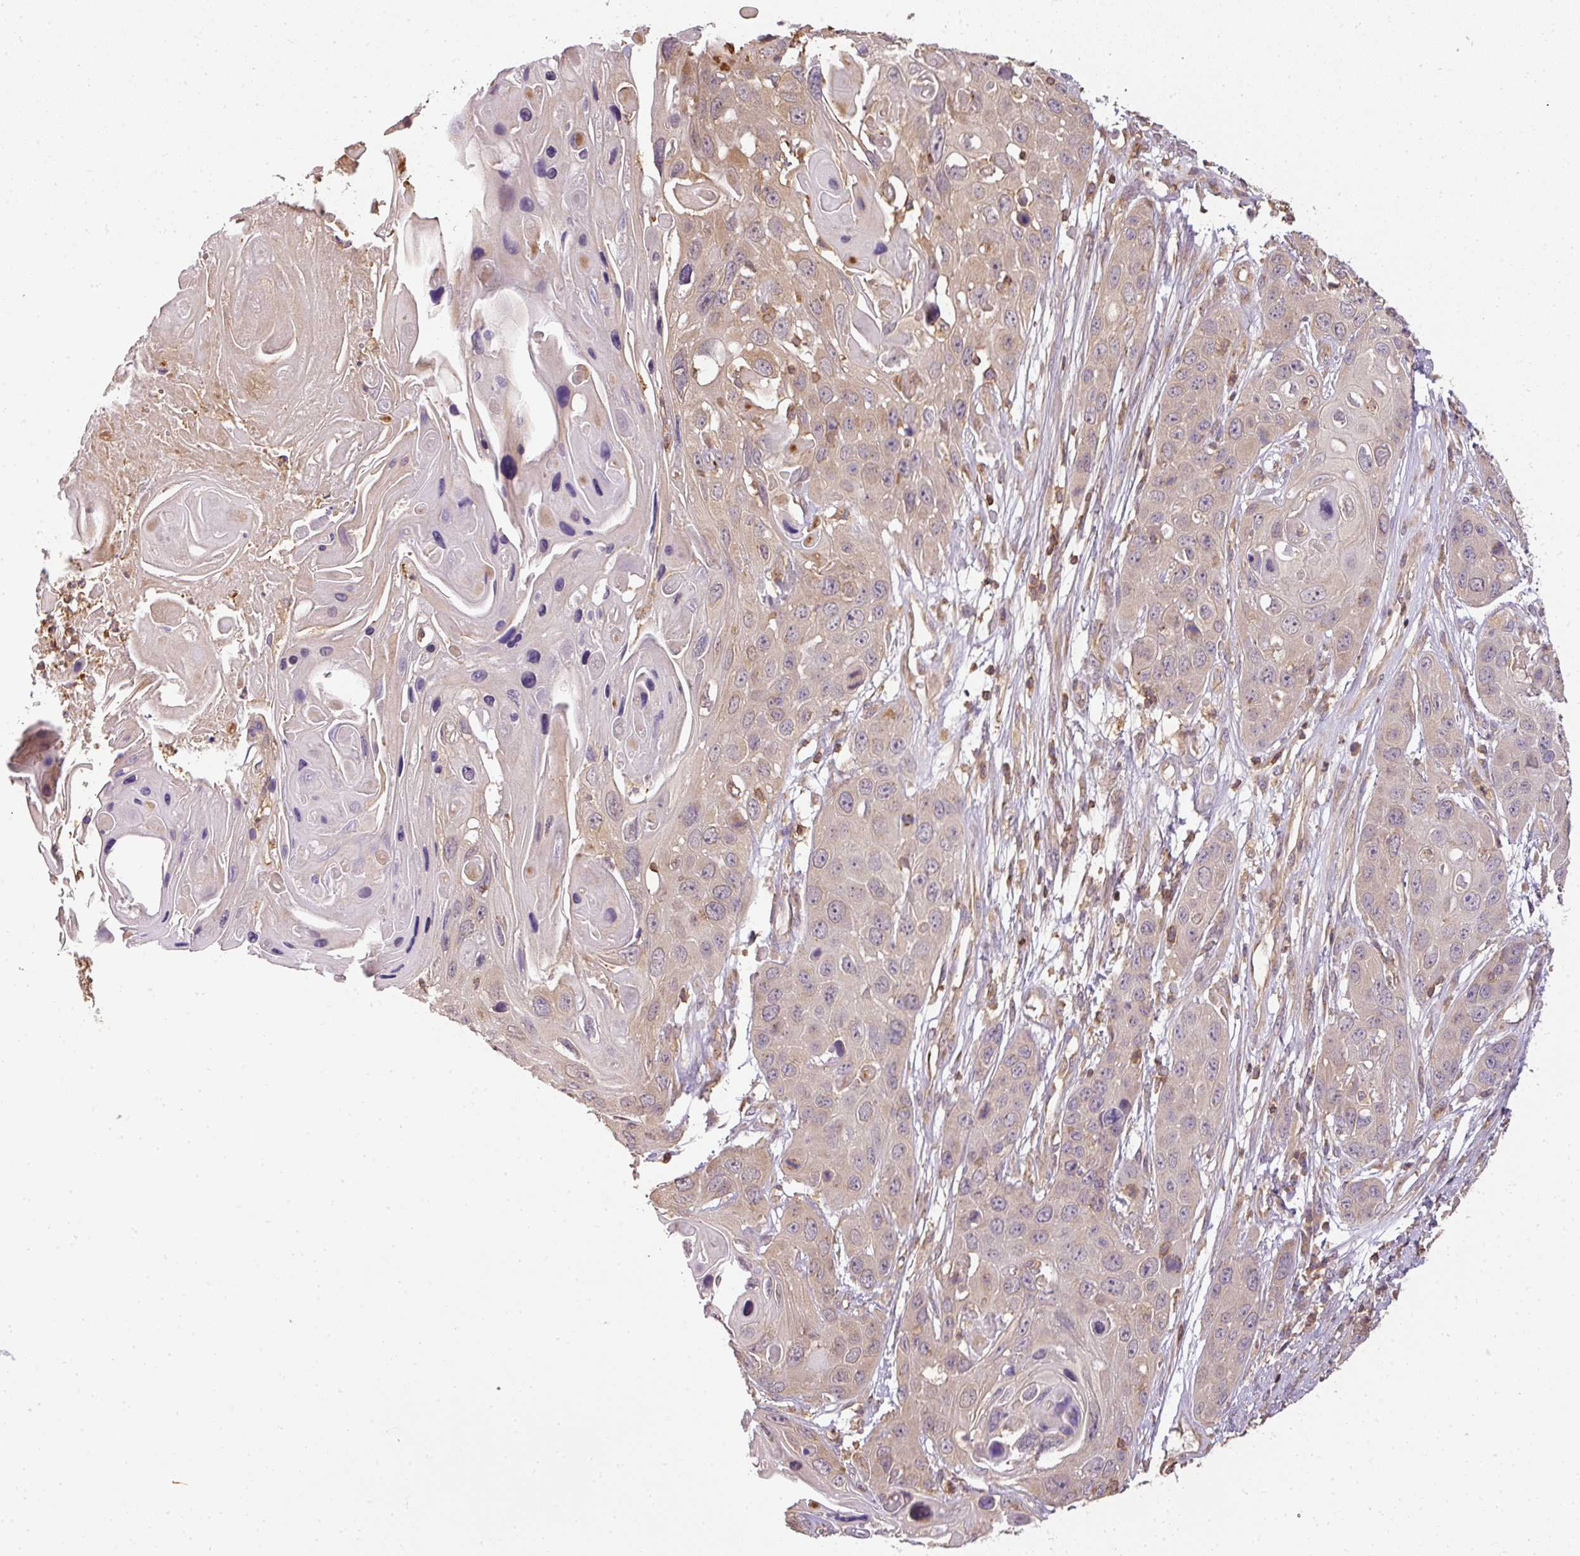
{"staining": {"intensity": "weak", "quantity": "25%-75%", "location": "cytoplasmic/membranous"}, "tissue": "skin cancer", "cell_type": "Tumor cells", "image_type": "cancer", "snomed": [{"axis": "morphology", "description": "Squamous cell carcinoma, NOS"}, {"axis": "topography", "description": "Skin"}], "caption": "IHC image of neoplastic tissue: squamous cell carcinoma (skin) stained using immunohistochemistry exhibits low levels of weak protein expression localized specifically in the cytoplasmic/membranous of tumor cells, appearing as a cytoplasmic/membranous brown color.", "gene": "TCL1B", "patient": {"sex": "male", "age": 55}}